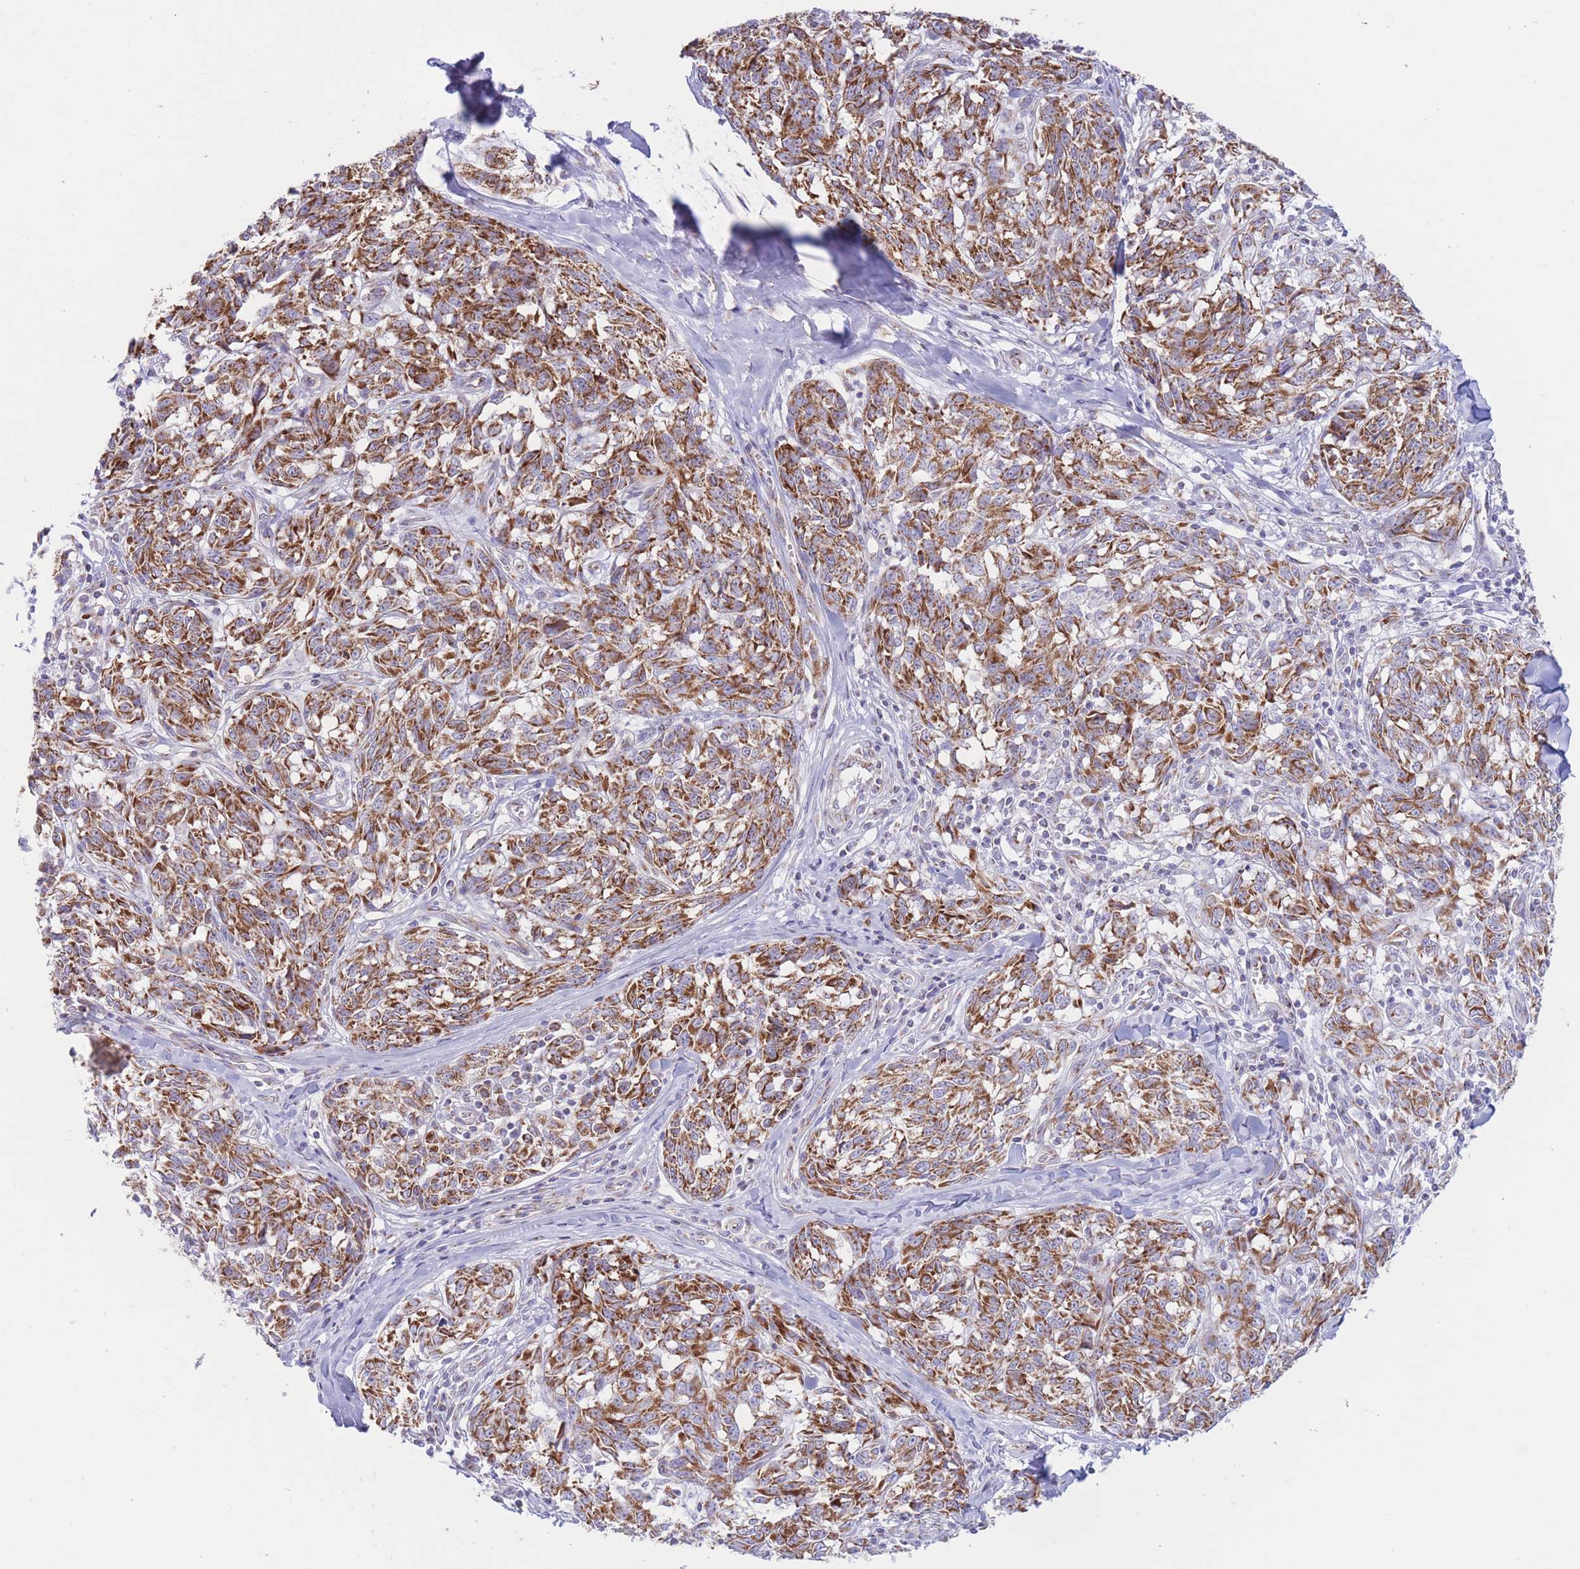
{"staining": {"intensity": "moderate", "quantity": ">75%", "location": "cytoplasmic/membranous"}, "tissue": "melanoma", "cell_type": "Tumor cells", "image_type": "cancer", "snomed": [{"axis": "morphology", "description": "Normal tissue, NOS"}, {"axis": "morphology", "description": "Malignant melanoma, NOS"}, {"axis": "topography", "description": "Skin"}], "caption": "Immunohistochemical staining of human melanoma shows medium levels of moderate cytoplasmic/membranous staining in approximately >75% of tumor cells. (DAB (3,3'-diaminobenzidine) = brown stain, brightfield microscopy at high magnification).", "gene": "MPND", "patient": {"sex": "female", "age": 64}}